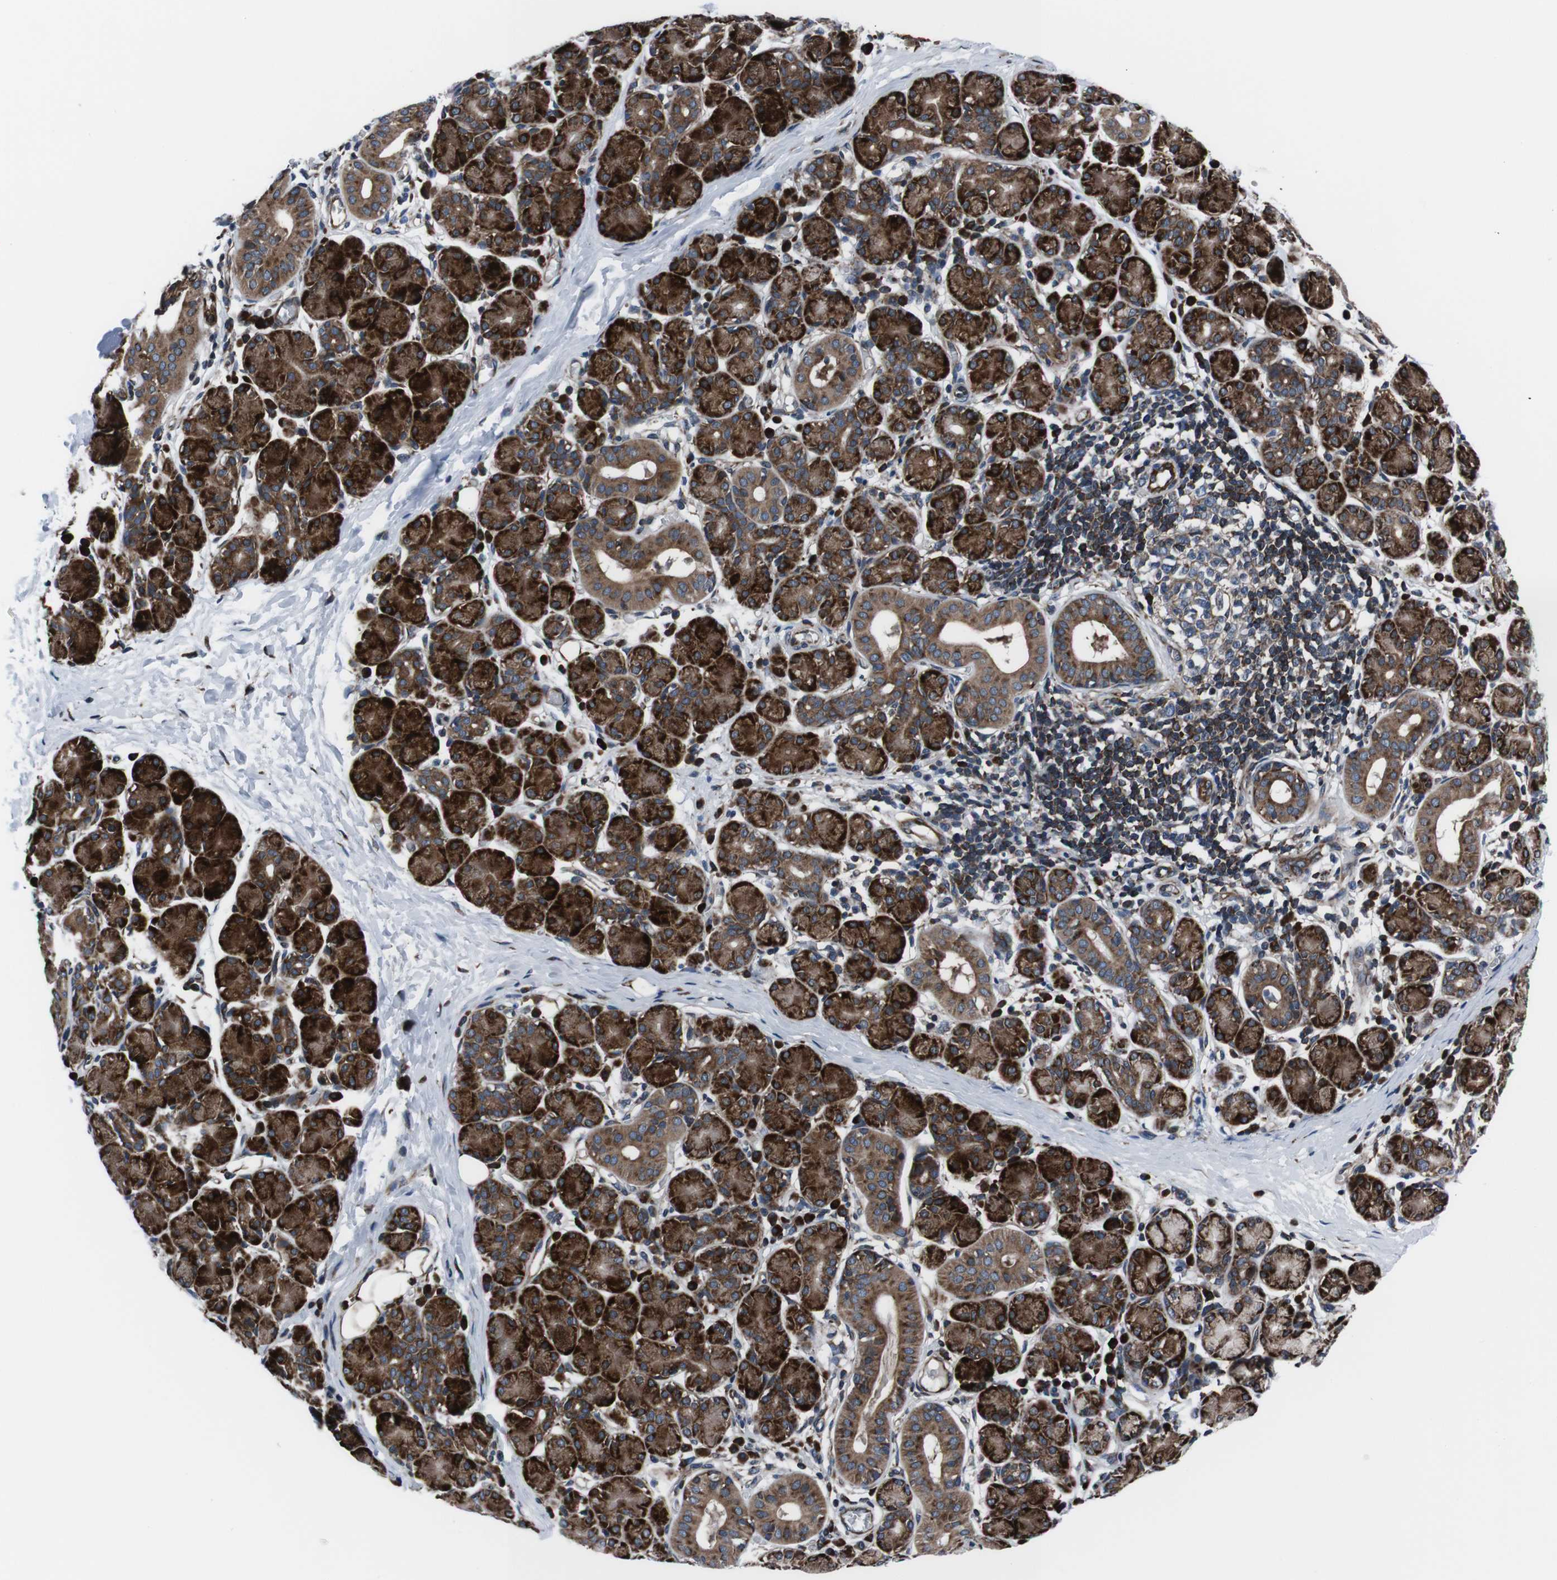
{"staining": {"intensity": "strong", "quantity": ">75%", "location": "cytoplasmic/membranous"}, "tissue": "salivary gland", "cell_type": "Glandular cells", "image_type": "normal", "snomed": [{"axis": "morphology", "description": "Normal tissue, NOS"}, {"axis": "morphology", "description": "Inflammation, NOS"}, {"axis": "topography", "description": "Lymph node"}, {"axis": "topography", "description": "Salivary gland"}], "caption": "Brown immunohistochemical staining in normal human salivary gland exhibits strong cytoplasmic/membranous positivity in approximately >75% of glandular cells.", "gene": "EIF4A2", "patient": {"sex": "male", "age": 3}}